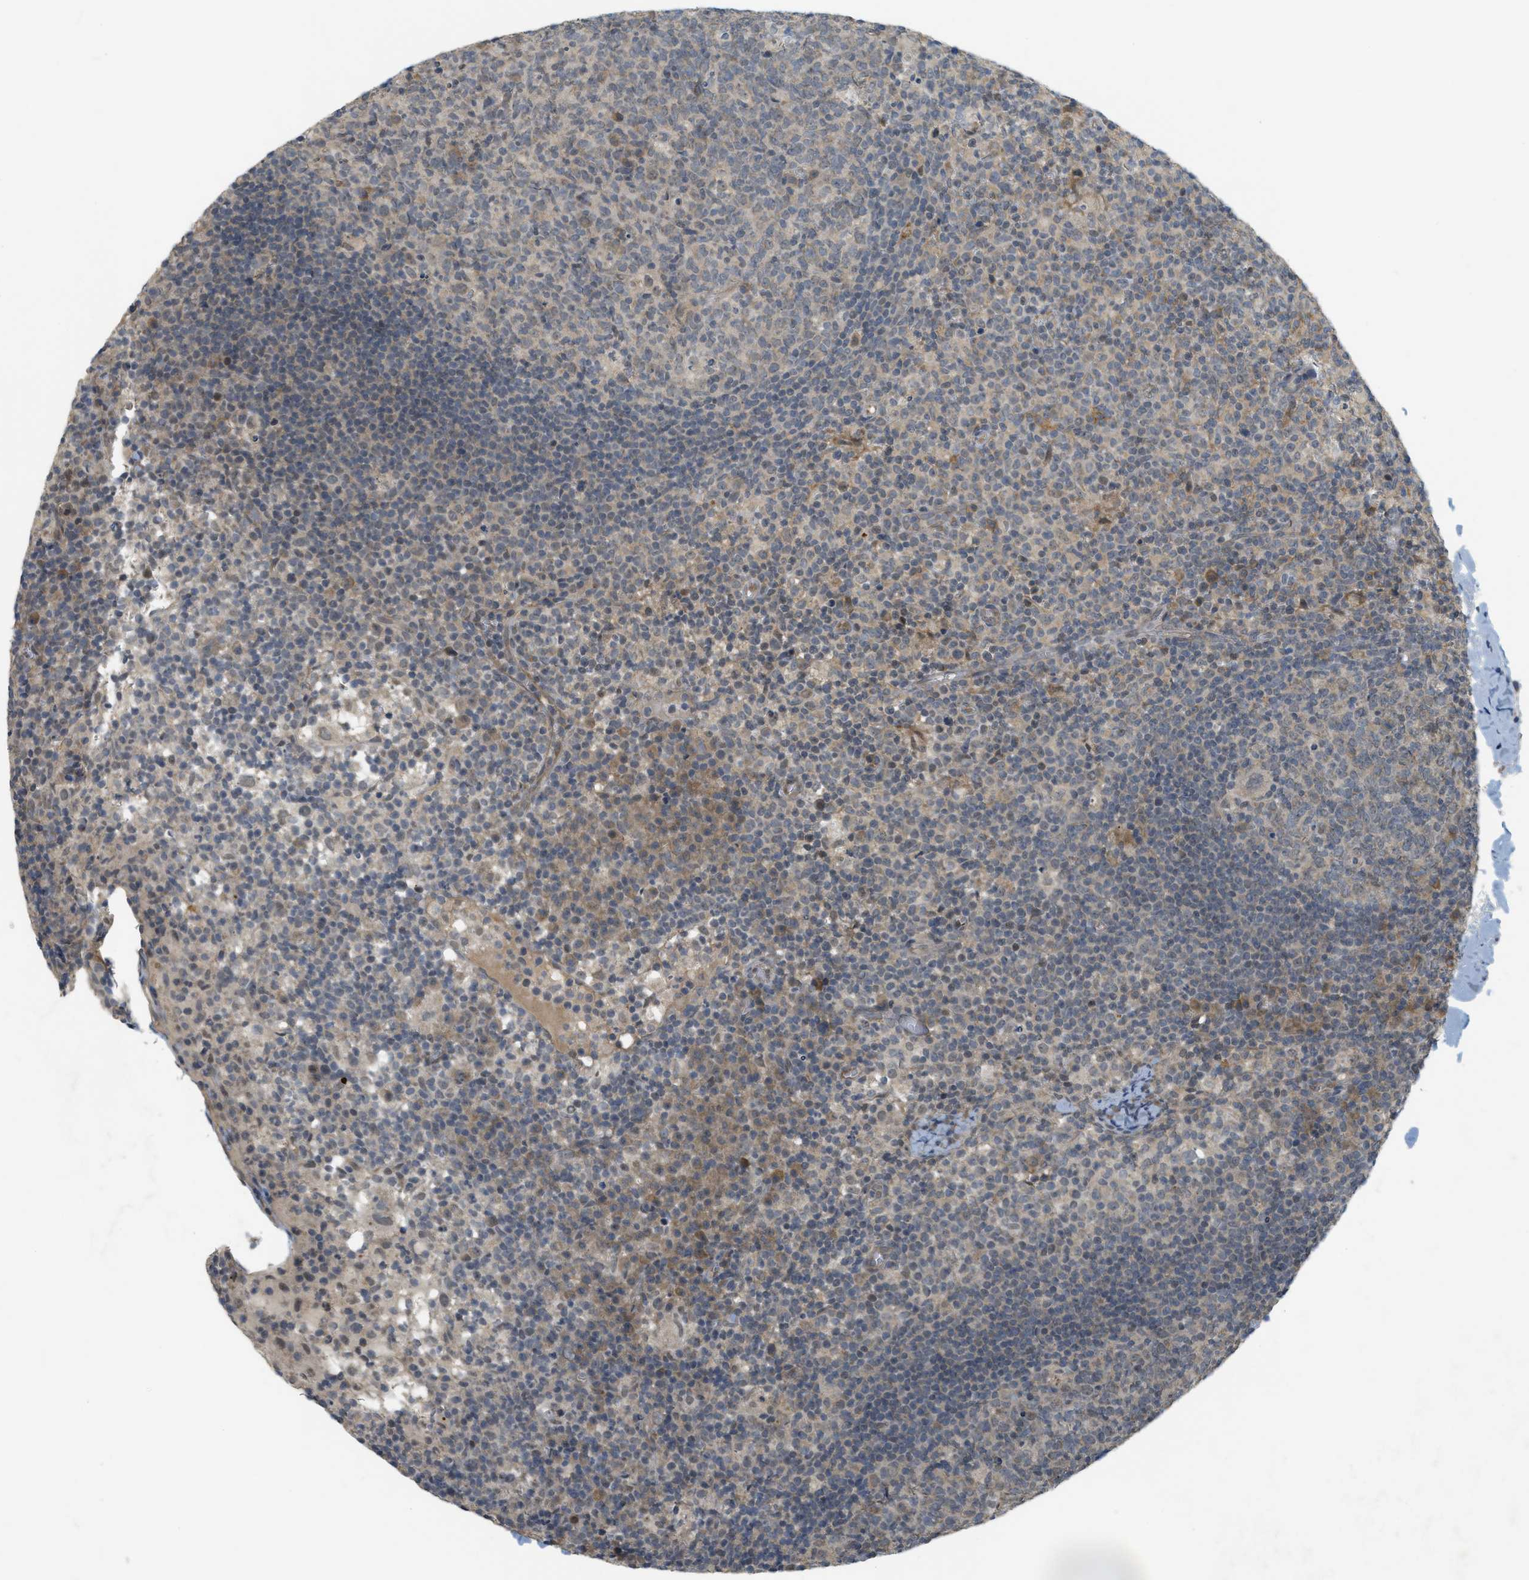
{"staining": {"intensity": "weak", "quantity": "<25%", "location": "cytoplasmic/membranous"}, "tissue": "lymph node", "cell_type": "Germinal center cells", "image_type": "normal", "snomed": [{"axis": "morphology", "description": "Normal tissue, NOS"}, {"axis": "morphology", "description": "Inflammation, NOS"}, {"axis": "topography", "description": "Lymph node"}], "caption": "This histopathology image is of benign lymph node stained with IHC to label a protein in brown with the nuclei are counter-stained blue. There is no positivity in germinal center cells.", "gene": "PRKD1", "patient": {"sex": "male", "age": 55}}